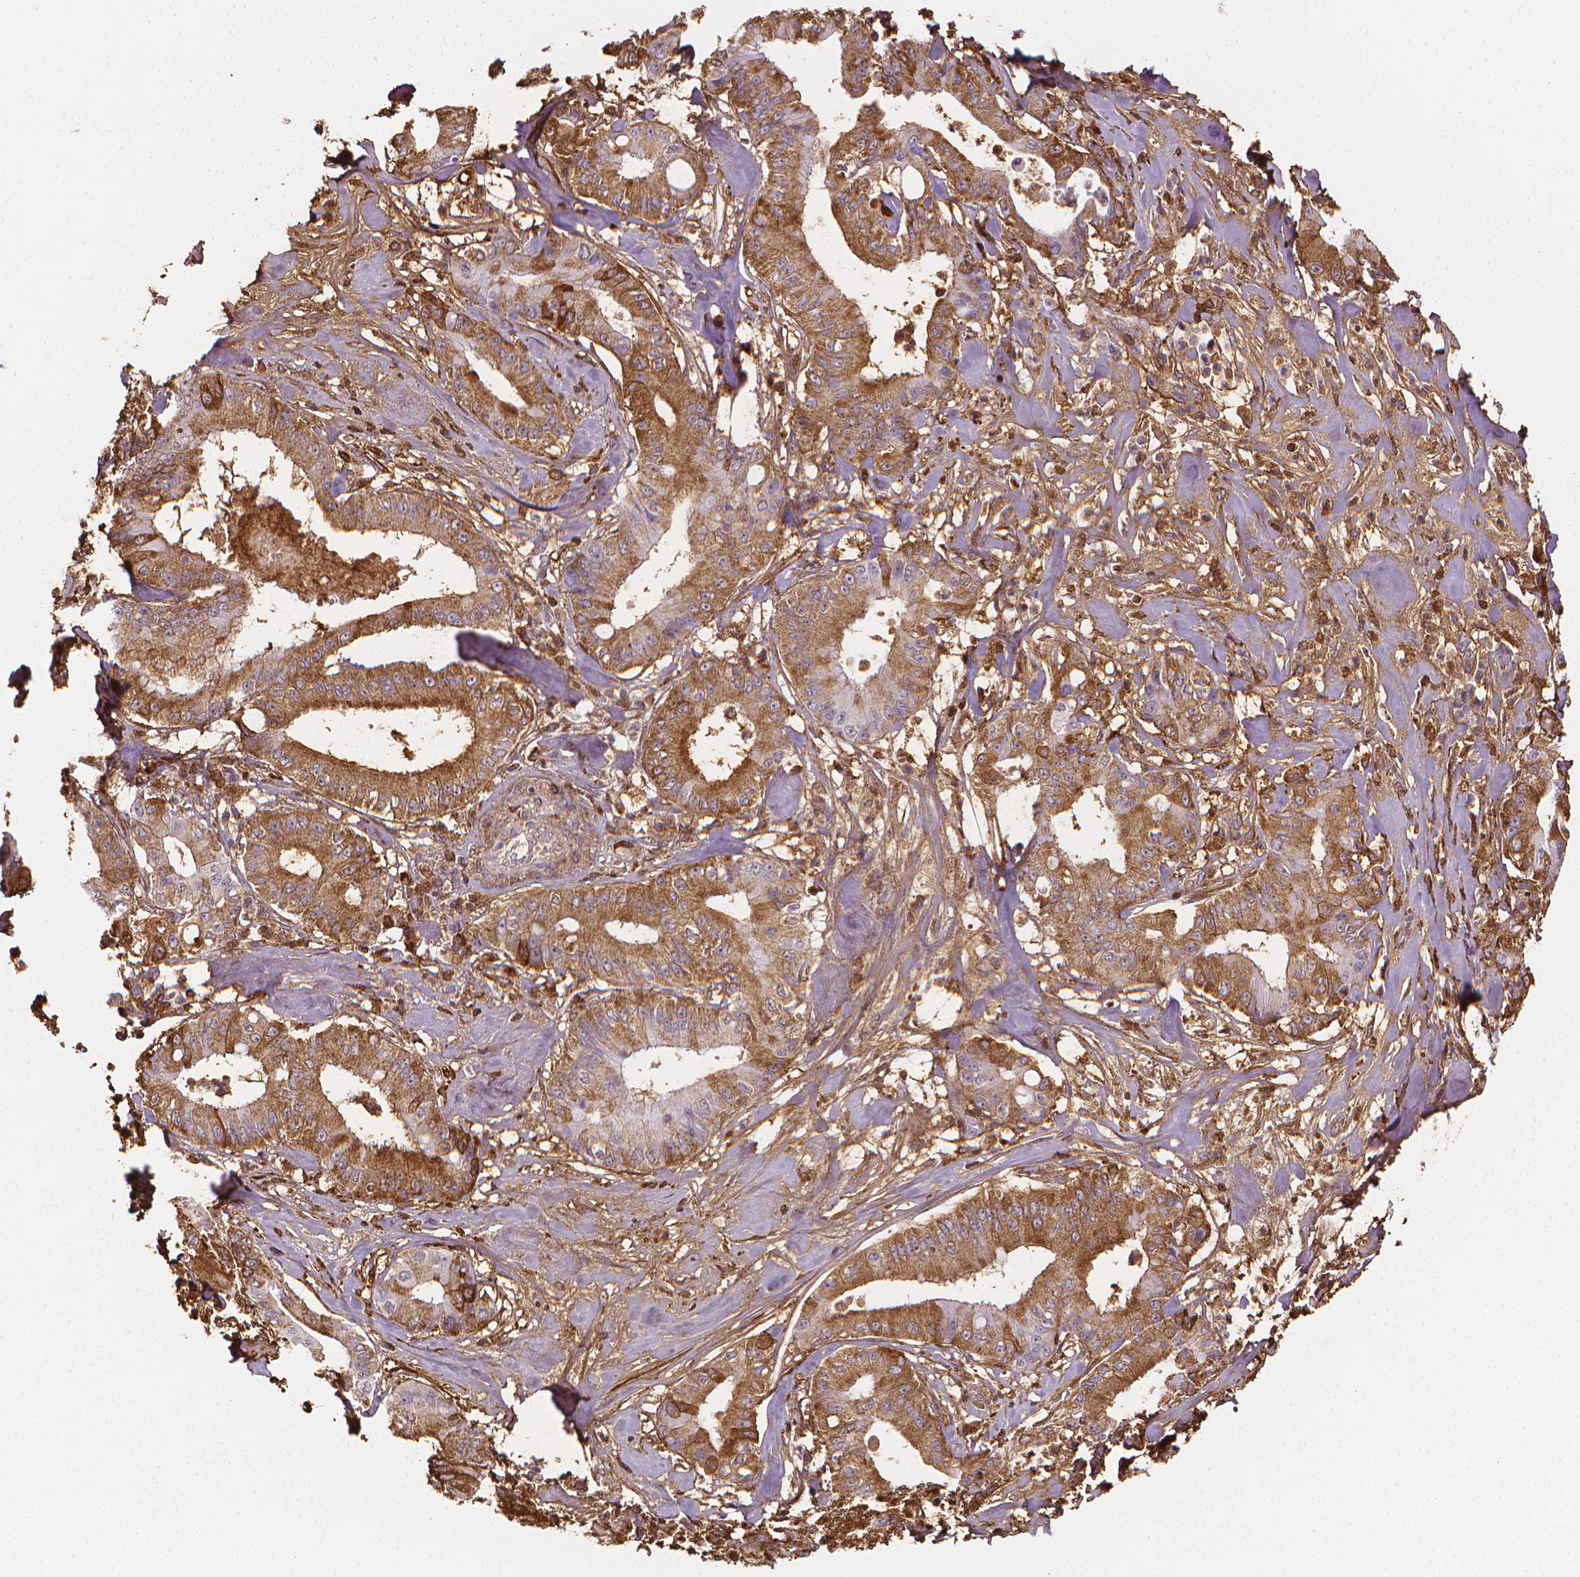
{"staining": {"intensity": "moderate", "quantity": ">75%", "location": "cytoplasmic/membranous"}, "tissue": "pancreatic cancer", "cell_type": "Tumor cells", "image_type": "cancer", "snomed": [{"axis": "morphology", "description": "Adenocarcinoma, NOS"}, {"axis": "topography", "description": "Pancreas"}], "caption": "Immunohistochemical staining of pancreatic adenocarcinoma demonstrates moderate cytoplasmic/membranous protein expression in about >75% of tumor cells. The staining was performed using DAB, with brown indicating positive protein expression. Nuclei are stained blue with hematoxylin.", "gene": "DCN", "patient": {"sex": "male", "age": 71}}